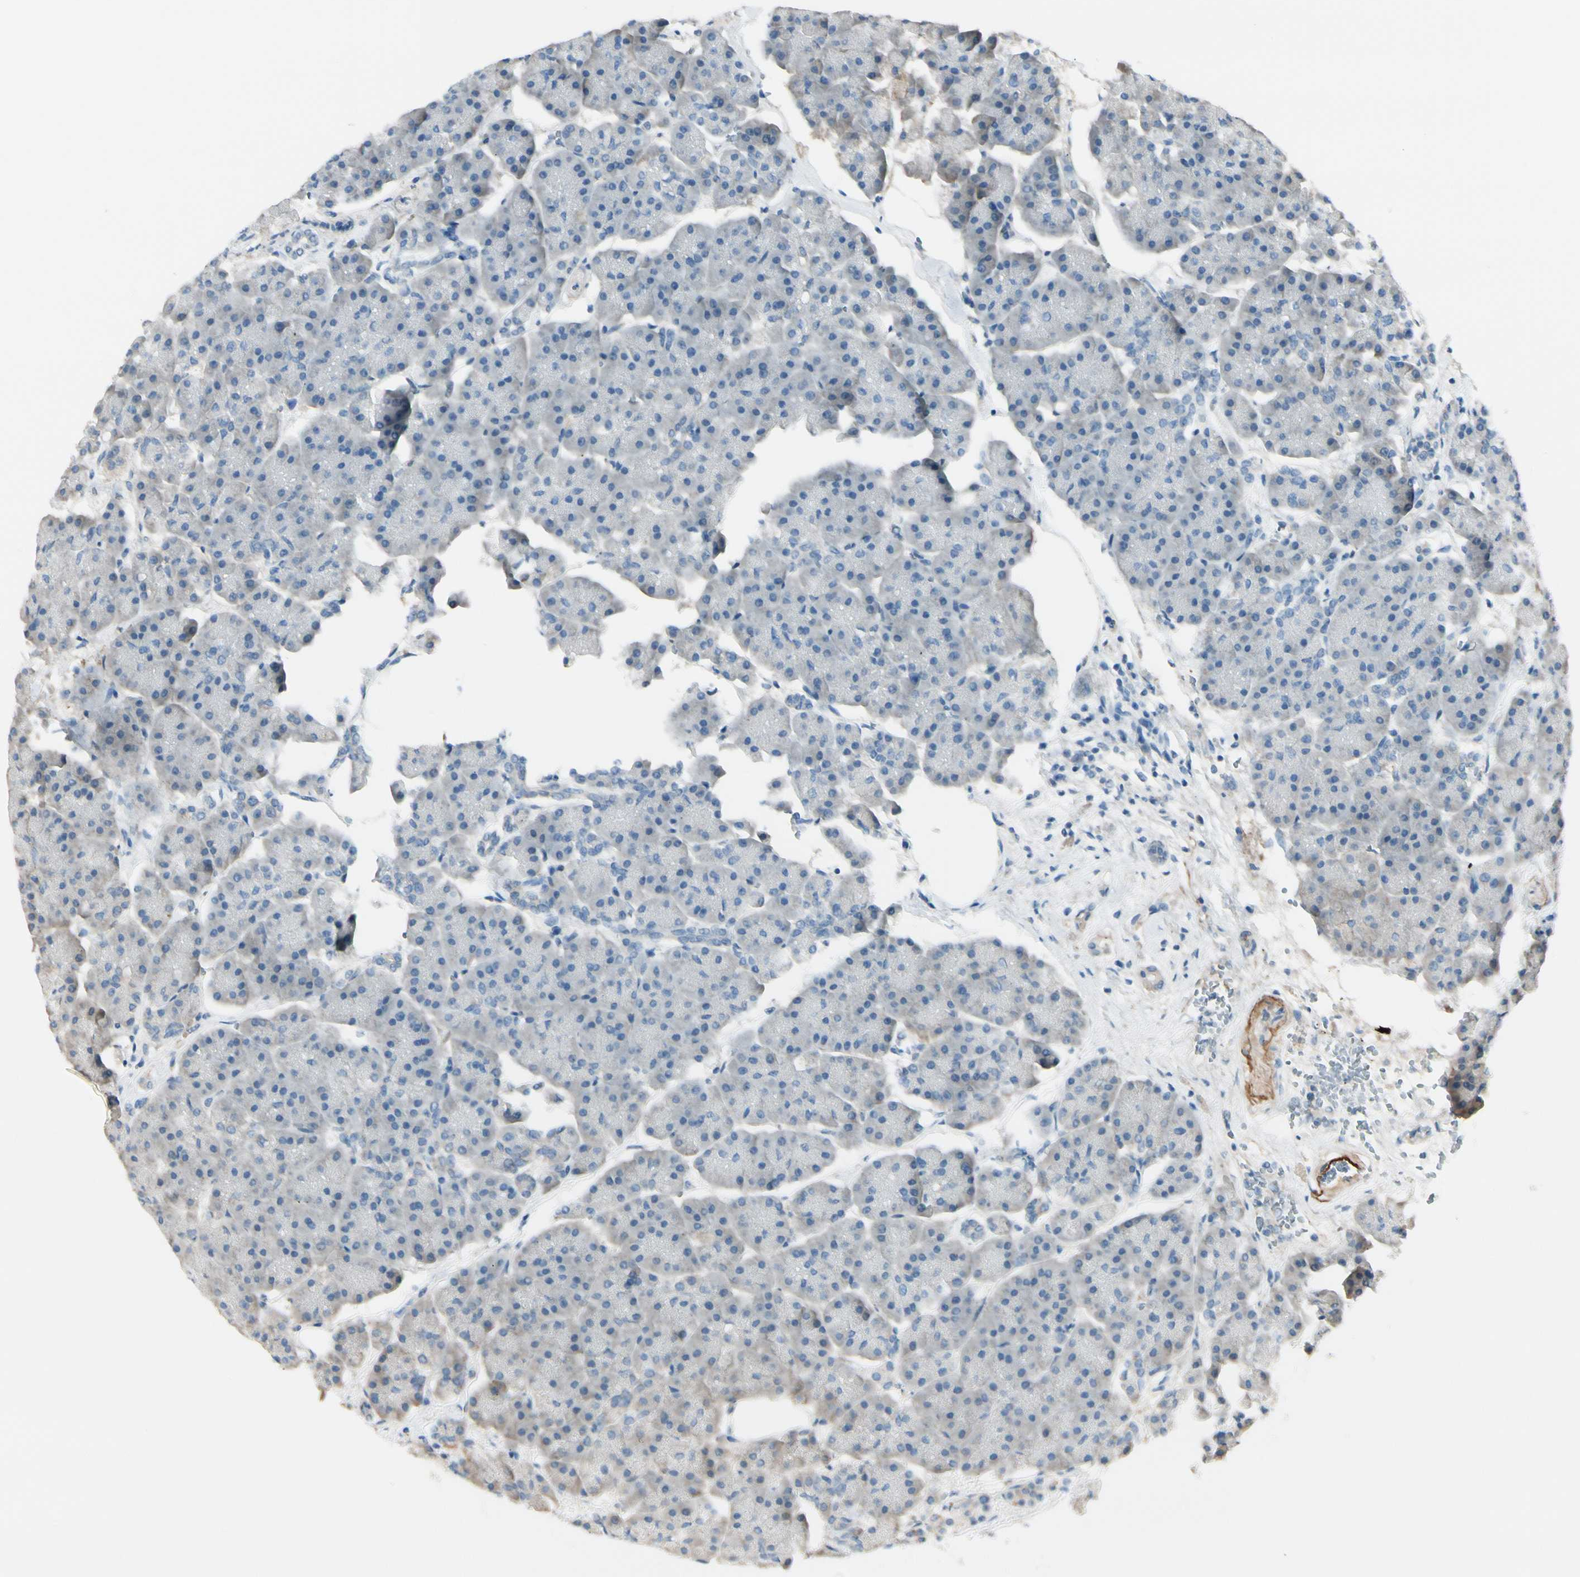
{"staining": {"intensity": "negative", "quantity": "none", "location": "none"}, "tissue": "pancreas", "cell_type": "Exocrine glandular cells", "image_type": "normal", "snomed": [{"axis": "morphology", "description": "Normal tissue, NOS"}, {"axis": "topography", "description": "Pancreas"}], "caption": "A micrograph of pancreas stained for a protein exhibits no brown staining in exocrine glandular cells. (DAB (3,3'-diaminobenzidine) immunohistochemistry, high magnification).", "gene": "EPHA3", "patient": {"sex": "female", "age": 70}}